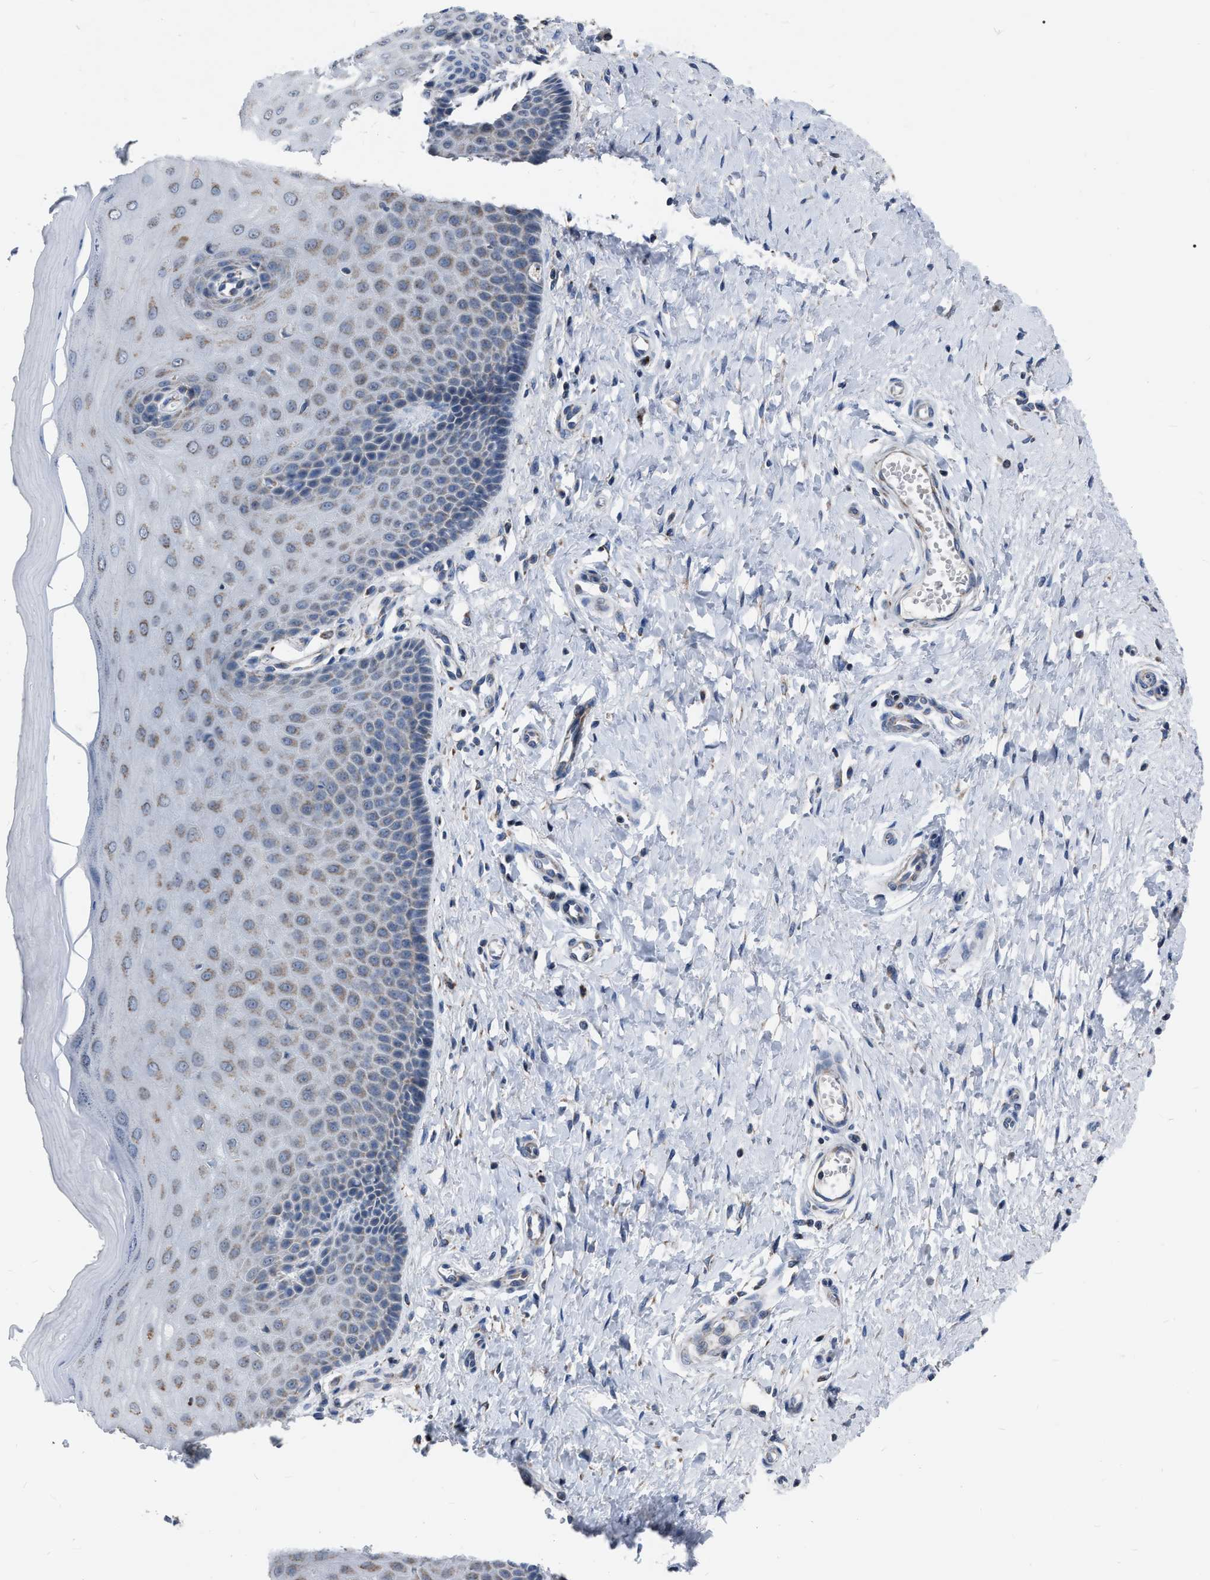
{"staining": {"intensity": "weak", "quantity": "25%-75%", "location": "cytoplasmic/membranous"}, "tissue": "cervix", "cell_type": "Glandular cells", "image_type": "normal", "snomed": [{"axis": "morphology", "description": "Normal tissue, NOS"}, {"axis": "topography", "description": "Cervix"}], "caption": "Human cervix stained for a protein (brown) shows weak cytoplasmic/membranous positive expression in approximately 25%-75% of glandular cells.", "gene": "DDX56", "patient": {"sex": "female", "age": 55}}